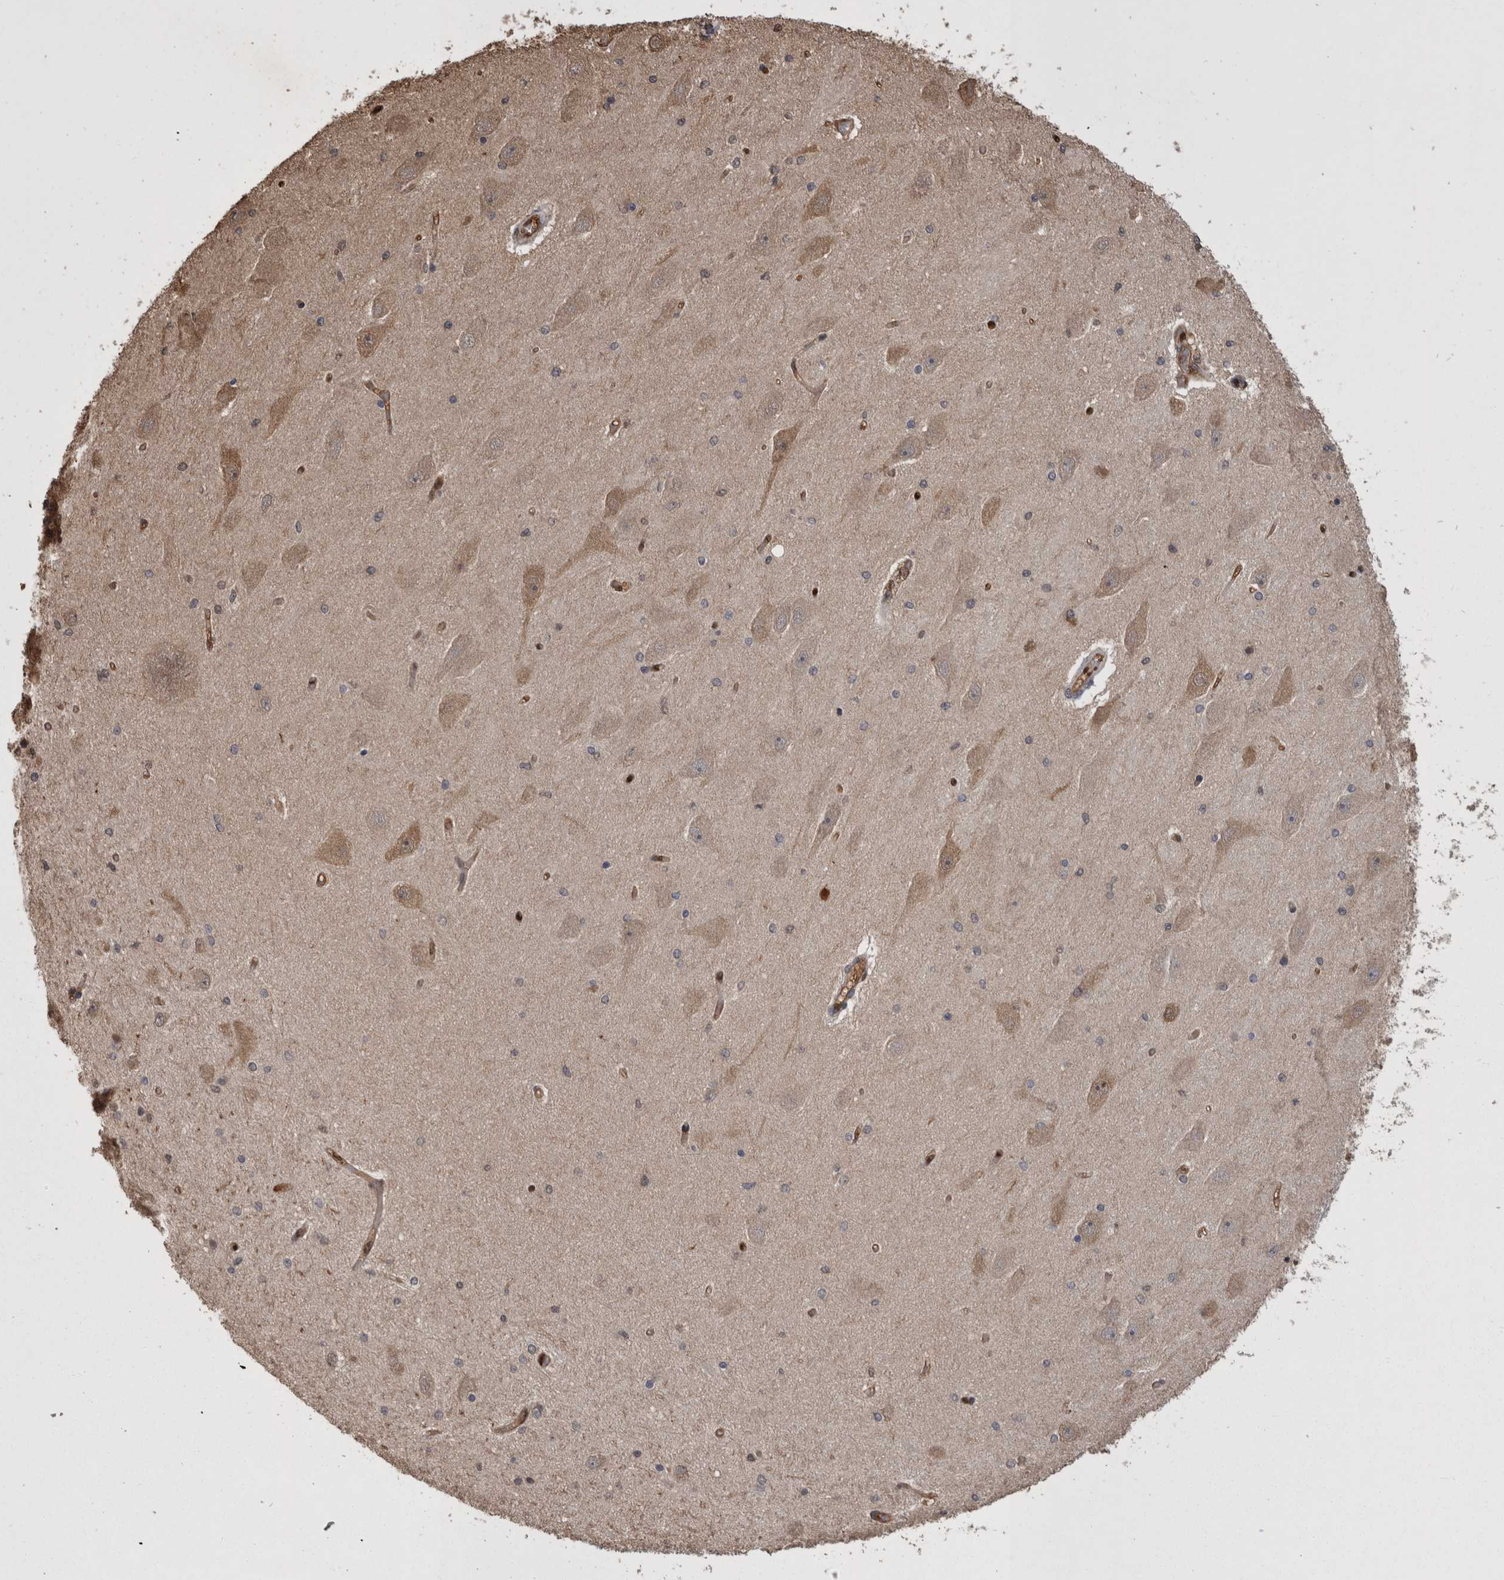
{"staining": {"intensity": "moderate", "quantity": "25%-75%", "location": "cytoplasmic/membranous,nuclear"}, "tissue": "hippocampus", "cell_type": "Glial cells", "image_type": "normal", "snomed": [{"axis": "morphology", "description": "Normal tissue, NOS"}, {"axis": "topography", "description": "Hippocampus"}], "caption": "Immunohistochemistry micrograph of normal hippocampus stained for a protein (brown), which exhibits medium levels of moderate cytoplasmic/membranous,nuclear positivity in about 25%-75% of glial cells.", "gene": "LXN", "patient": {"sex": "female", "age": 54}}